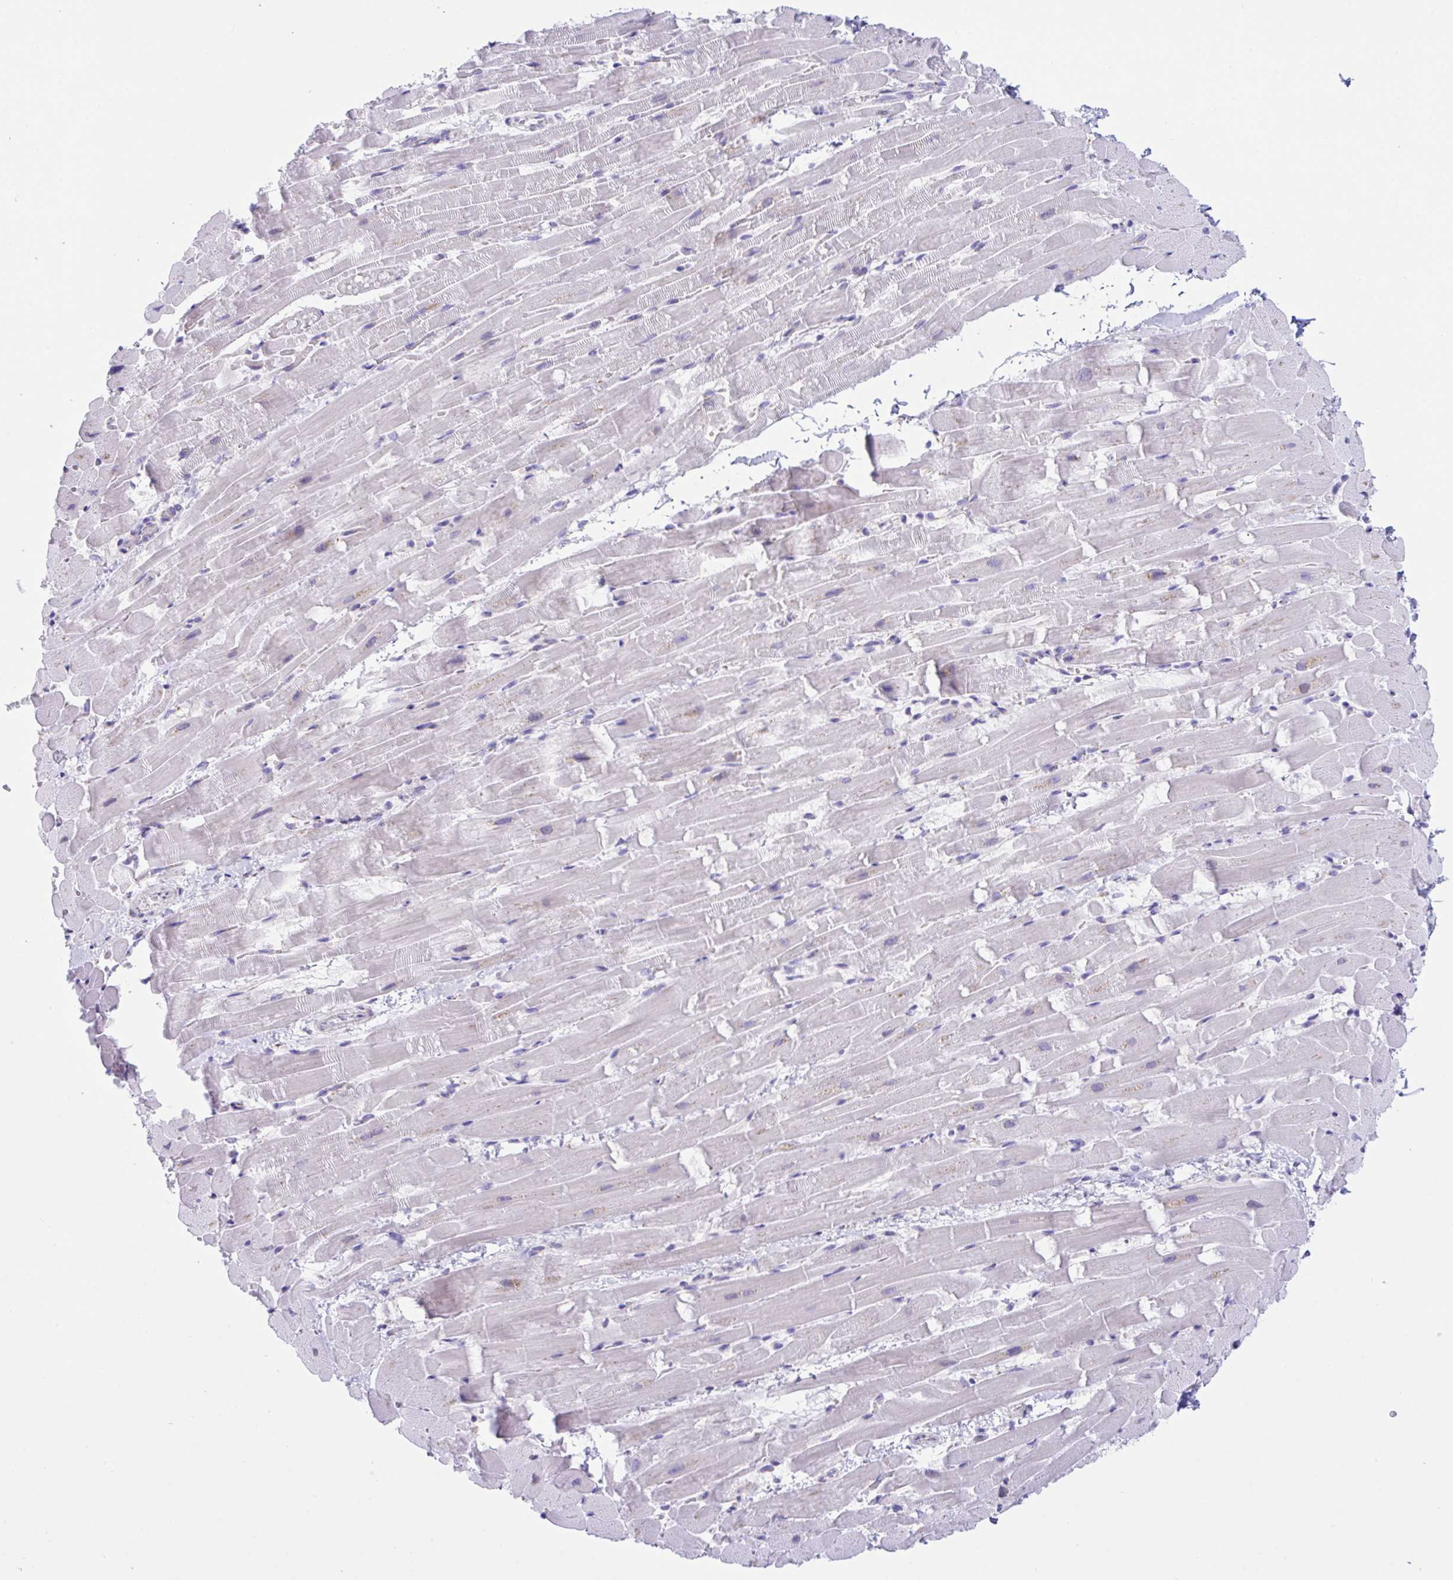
{"staining": {"intensity": "weak", "quantity": "<25%", "location": "nuclear"}, "tissue": "heart muscle", "cell_type": "Cardiomyocytes", "image_type": "normal", "snomed": [{"axis": "morphology", "description": "Normal tissue, NOS"}, {"axis": "topography", "description": "Heart"}], "caption": "Immunohistochemistry image of benign heart muscle stained for a protein (brown), which exhibits no staining in cardiomyocytes. (Brightfield microscopy of DAB immunohistochemistry at high magnification).", "gene": "SCLY", "patient": {"sex": "male", "age": 37}}